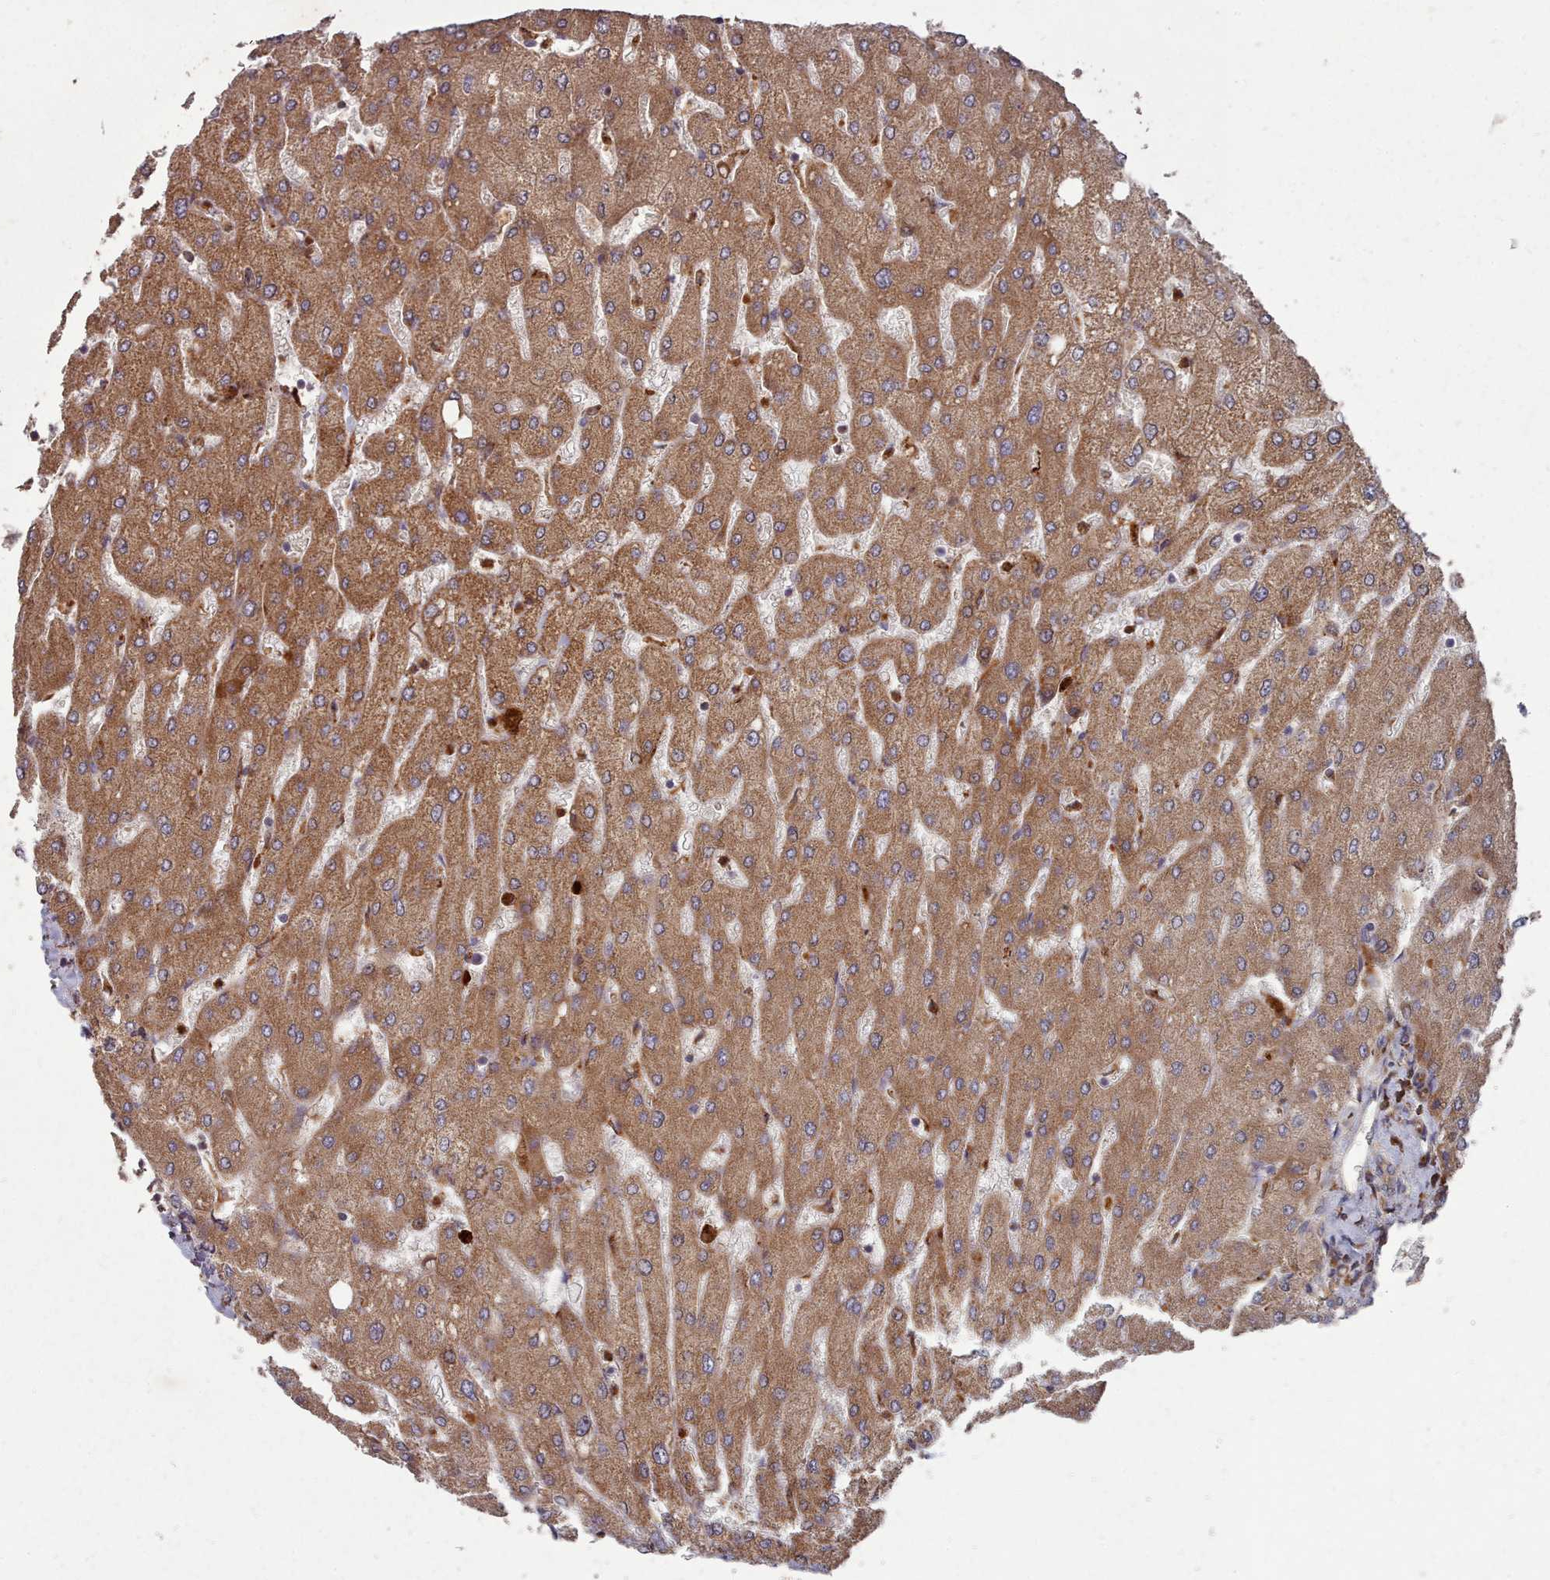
{"staining": {"intensity": "weak", "quantity": ">75%", "location": "cytoplasmic/membranous"}, "tissue": "liver", "cell_type": "Cholangiocytes", "image_type": "normal", "snomed": [{"axis": "morphology", "description": "Normal tissue, NOS"}, {"axis": "topography", "description": "Liver"}], "caption": "The micrograph exhibits staining of benign liver, revealing weak cytoplasmic/membranous protein staining (brown color) within cholangiocytes. (IHC, brightfield microscopy, high magnification).", "gene": "THSD7B", "patient": {"sex": "male", "age": 55}}